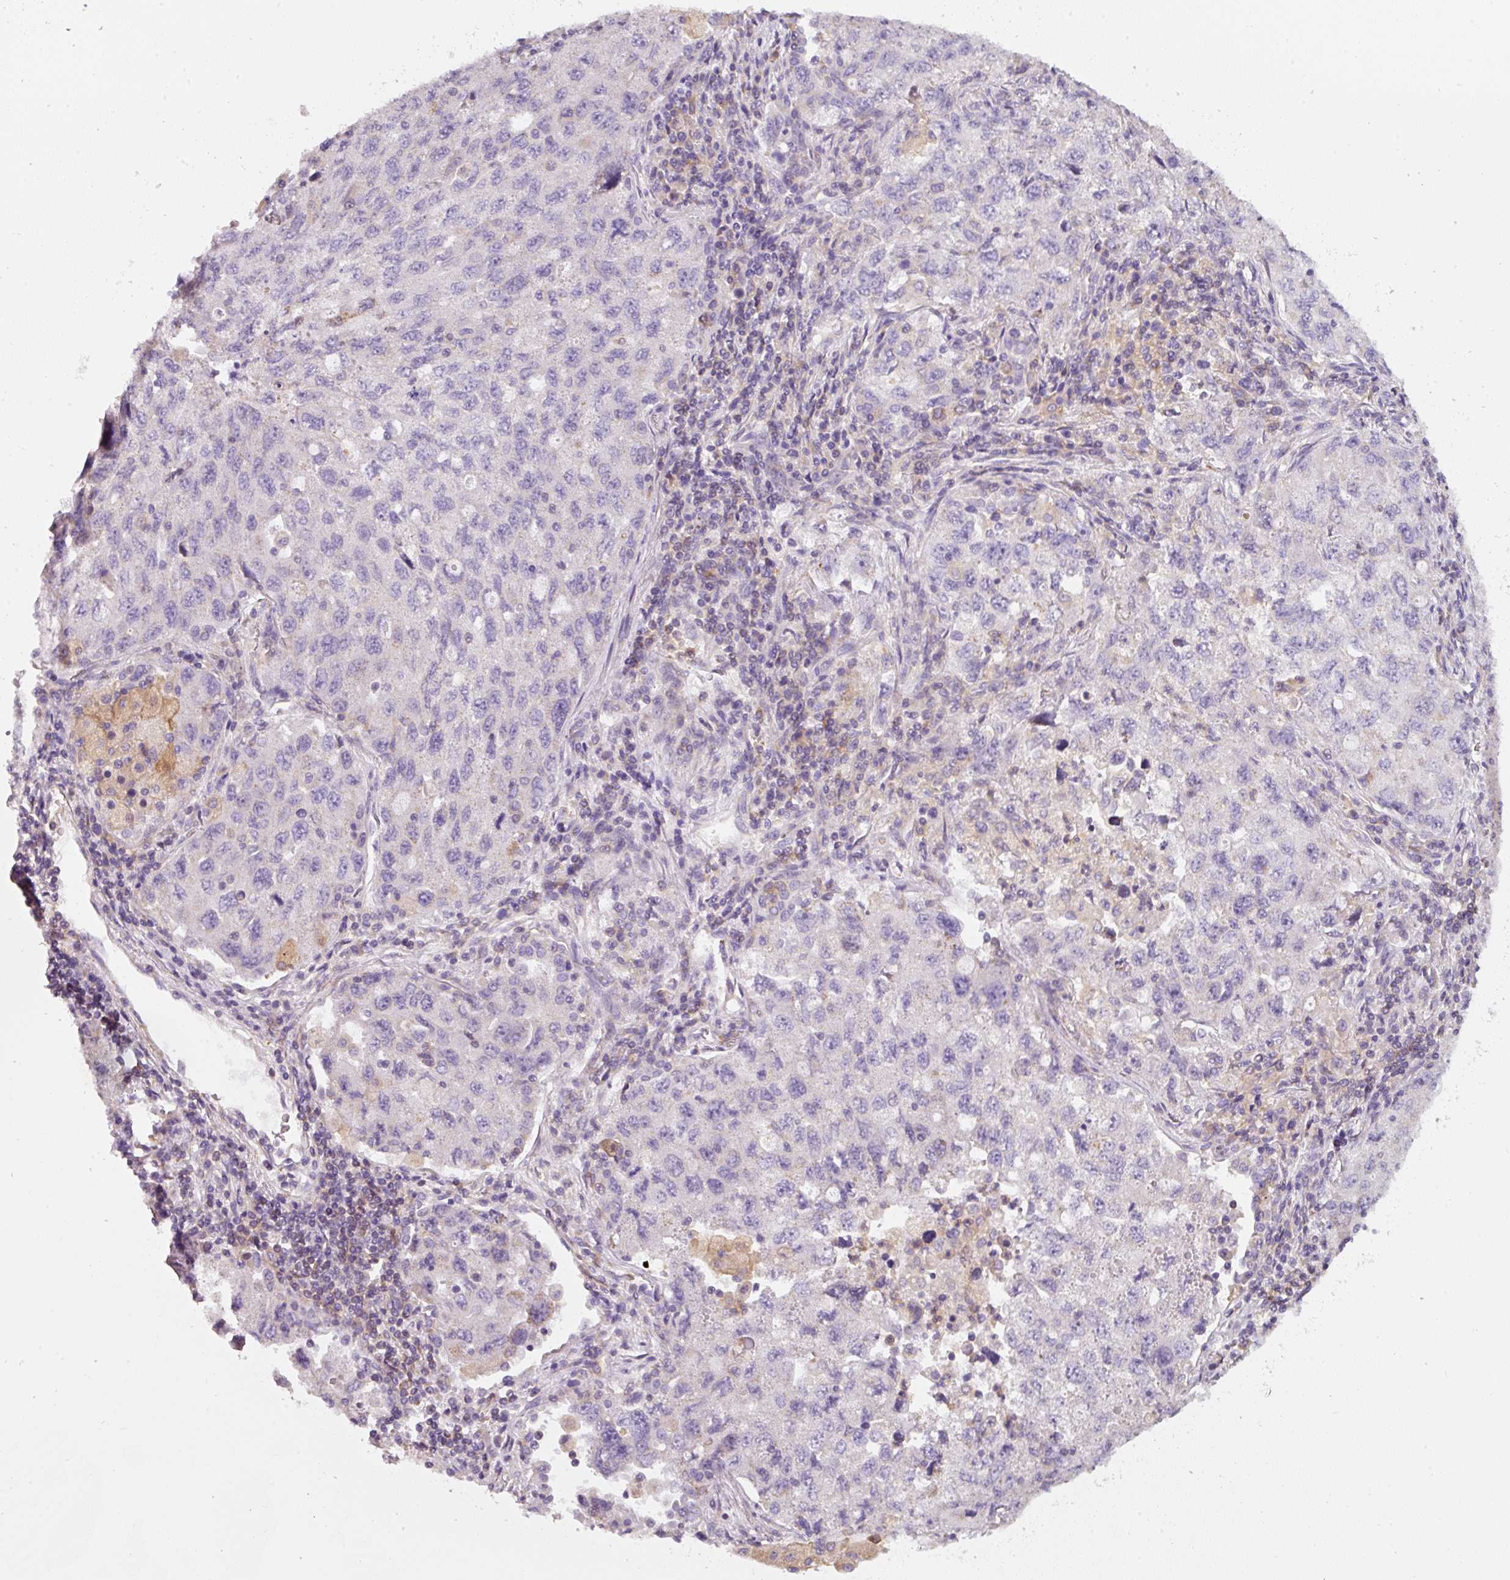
{"staining": {"intensity": "negative", "quantity": "none", "location": "none"}, "tissue": "lung cancer", "cell_type": "Tumor cells", "image_type": "cancer", "snomed": [{"axis": "morphology", "description": "Adenocarcinoma, NOS"}, {"axis": "topography", "description": "Lung"}], "caption": "Lung cancer stained for a protein using IHC shows no staining tumor cells.", "gene": "IQGAP2", "patient": {"sex": "female", "age": 57}}